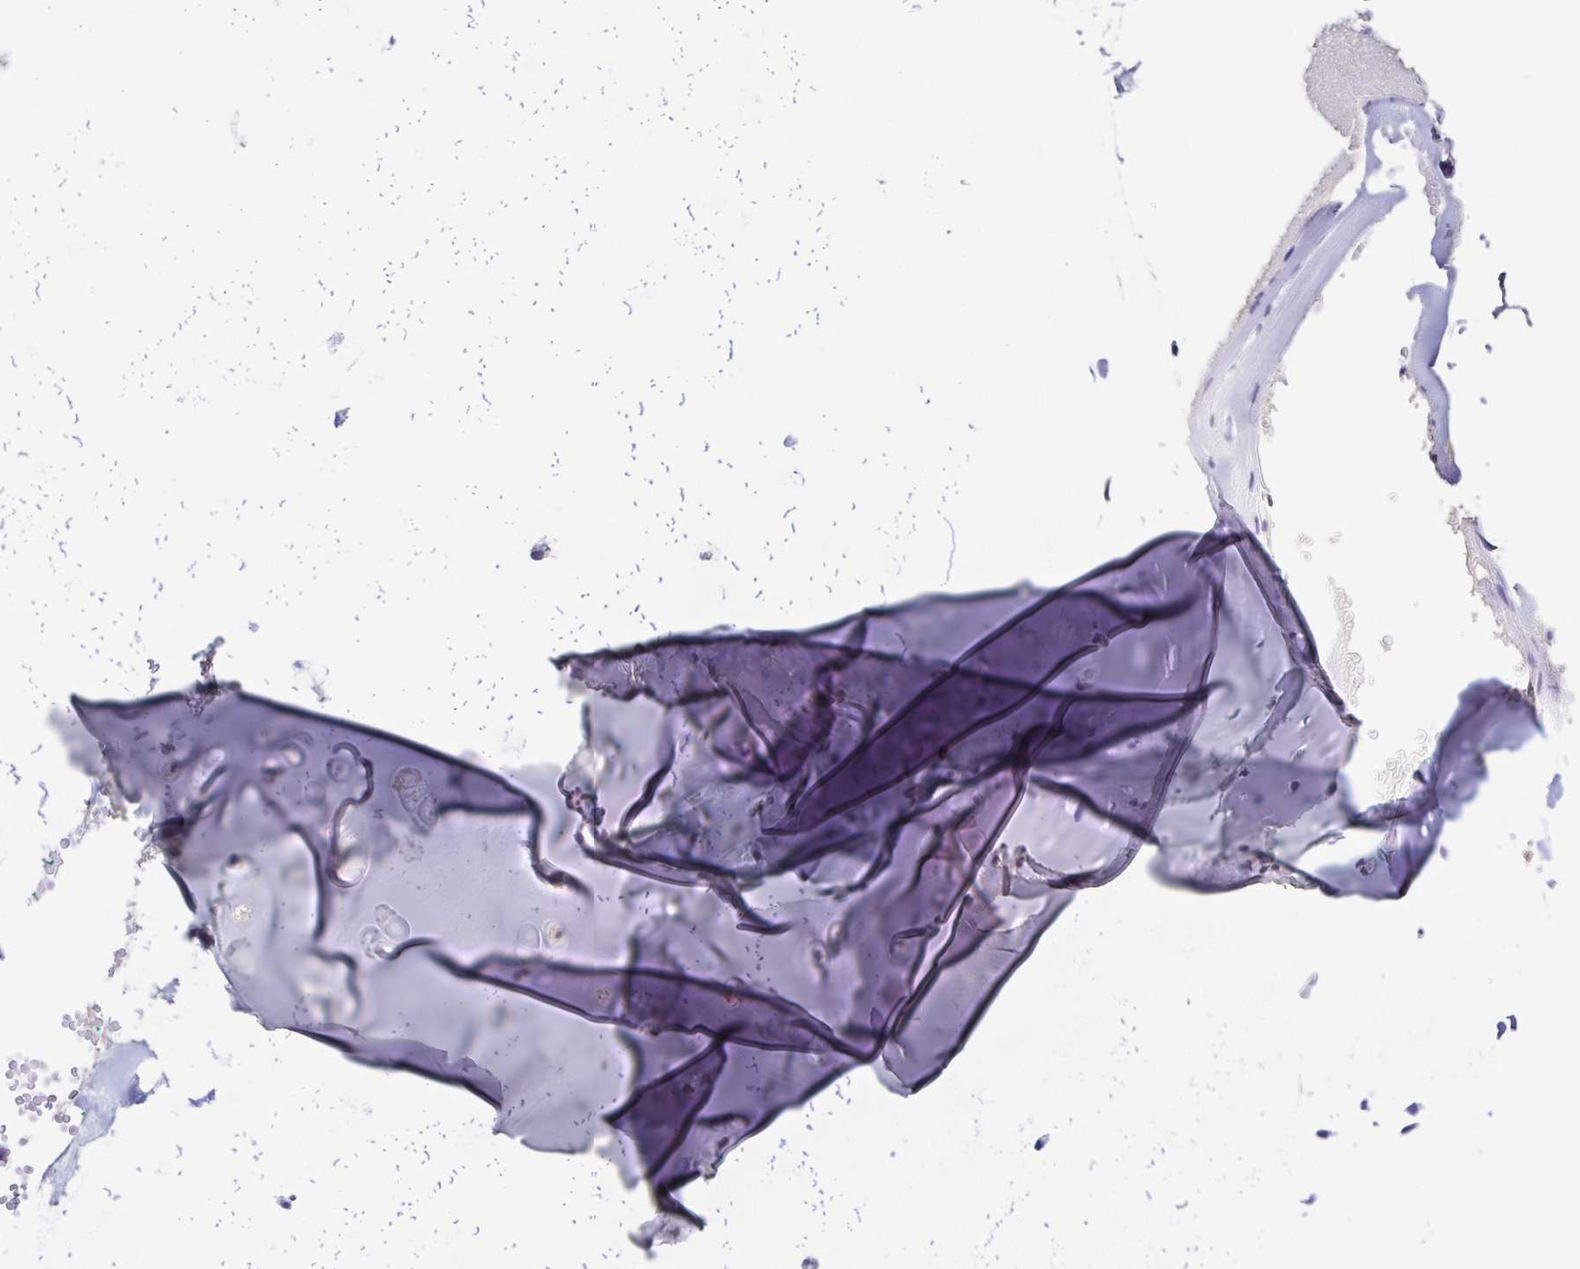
{"staining": {"intensity": "negative", "quantity": "none", "location": "none"}, "tissue": "adipose tissue", "cell_type": "Adipocytes", "image_type": "normal", "snomed": [{"axis": "morphology", "description": "Normal tissue, NOS"}, {"axis": "morphology", "description": "Basal cell carcinoma"}, {"axis": "topography", "description": "Cartilage tissue"}, {"axis": "topography", "description": "Nasopharynx"}, {"axis": "topography", "description": "Oral tissue"}], "caption": "High magnification brightfield microscopy of benign adipose tissue stained with DAB (3,3'-diaminobenzidine) (brown) and counterstained with hematoxylin (blue): adipocytes show no significant expression. (DAB immunohistochemistry, high magnification).", "gene": "BPIFA2", "patient": {"sex": "female", "age": 77}}